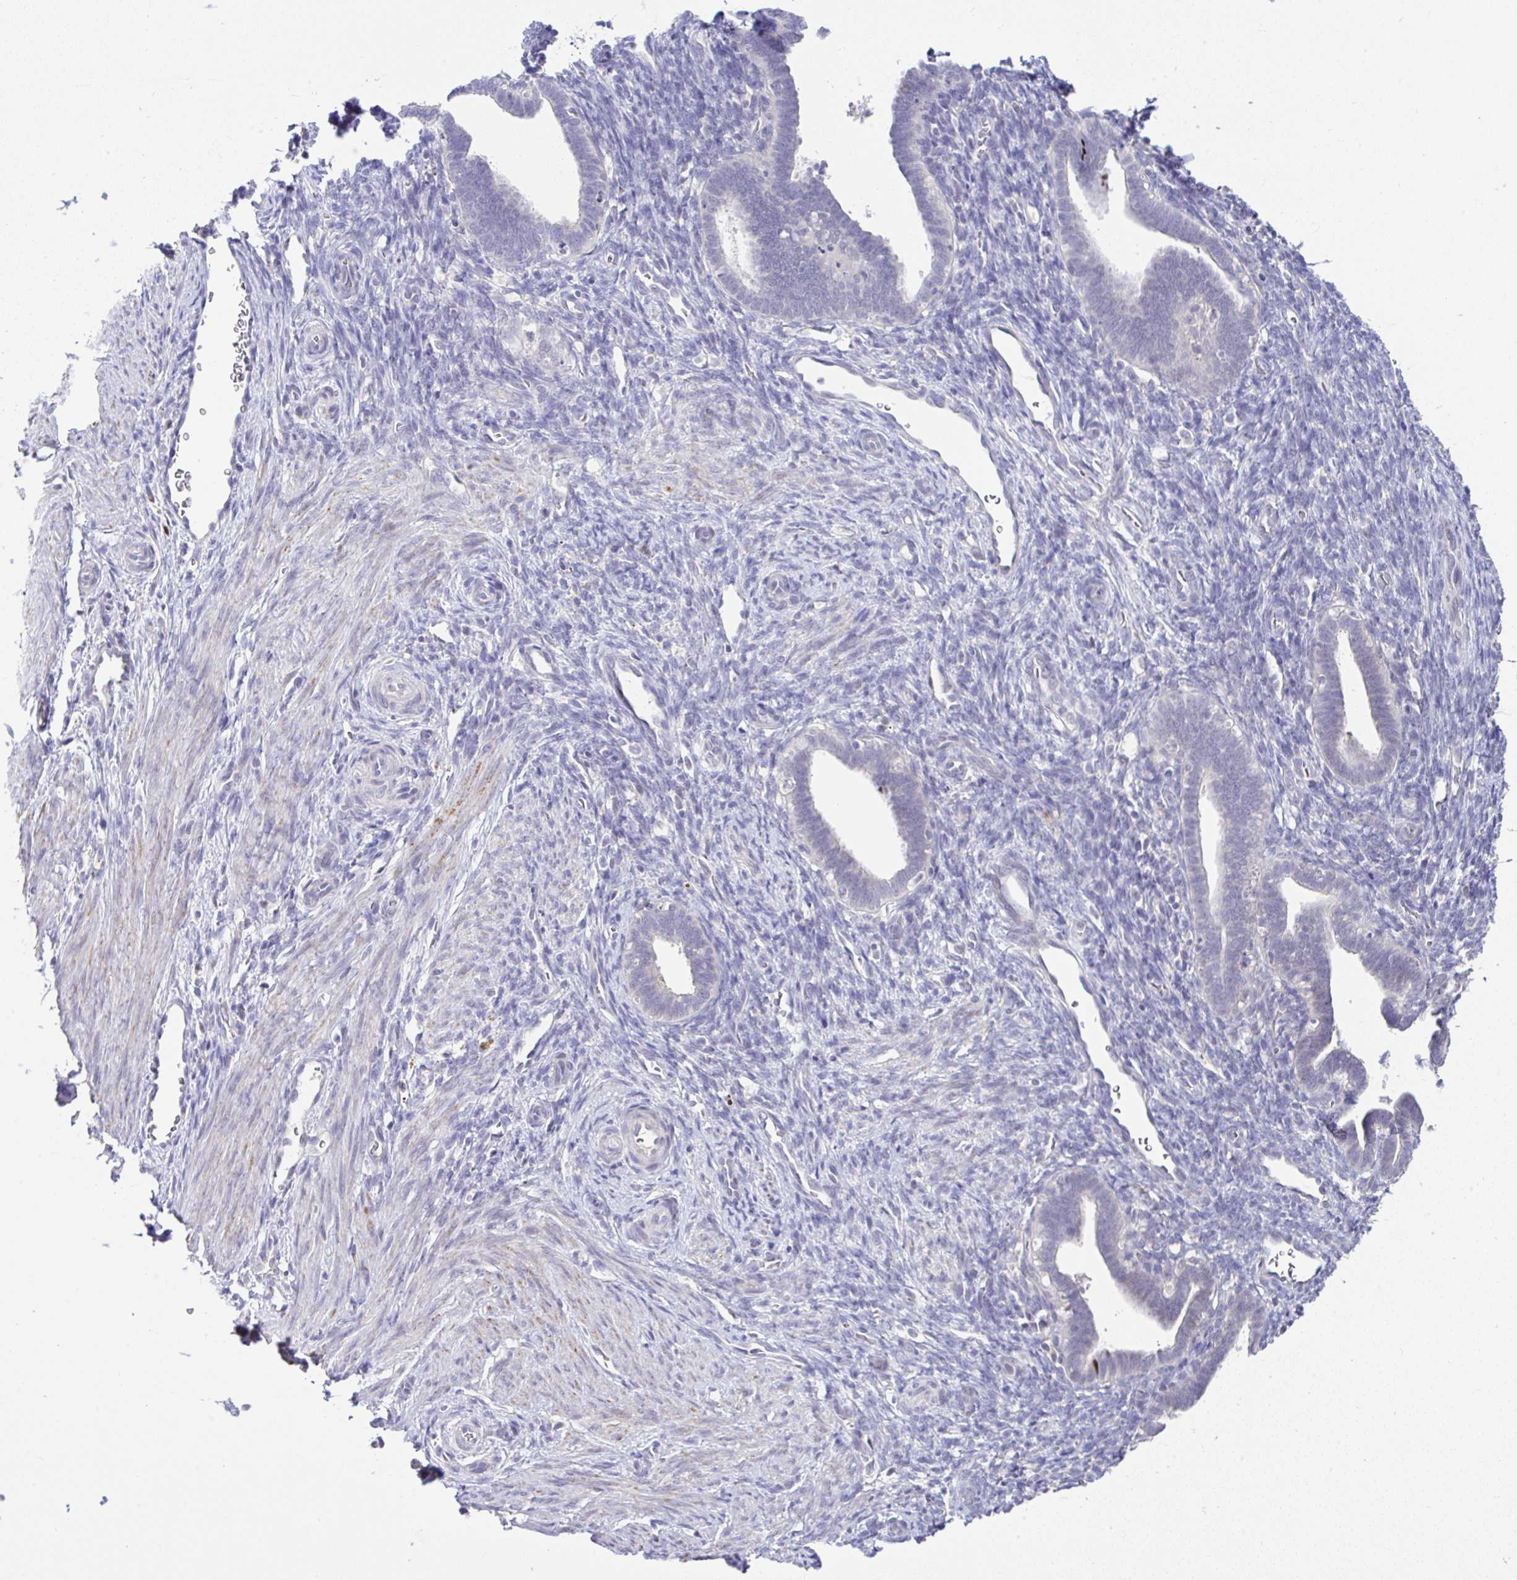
{"staining": {"intensity": "negative", "quantity": "none", "location": "none"}, "tissue": "endometrium", "cell_type": "Cells in endometrial stroma", "image_type": "normal", "snomed": [{"axis": "morphology", "description": "Normal tissue, NOS"}, {"axis": "topography", "description": "Endometrium"}], "caption": "Immunohistochemistry (IHC) of normal endometrium shows no staining in cells in endometrial stroma.", "gene": "CTU1", "patient": {"sex": "female", "age": 34}}